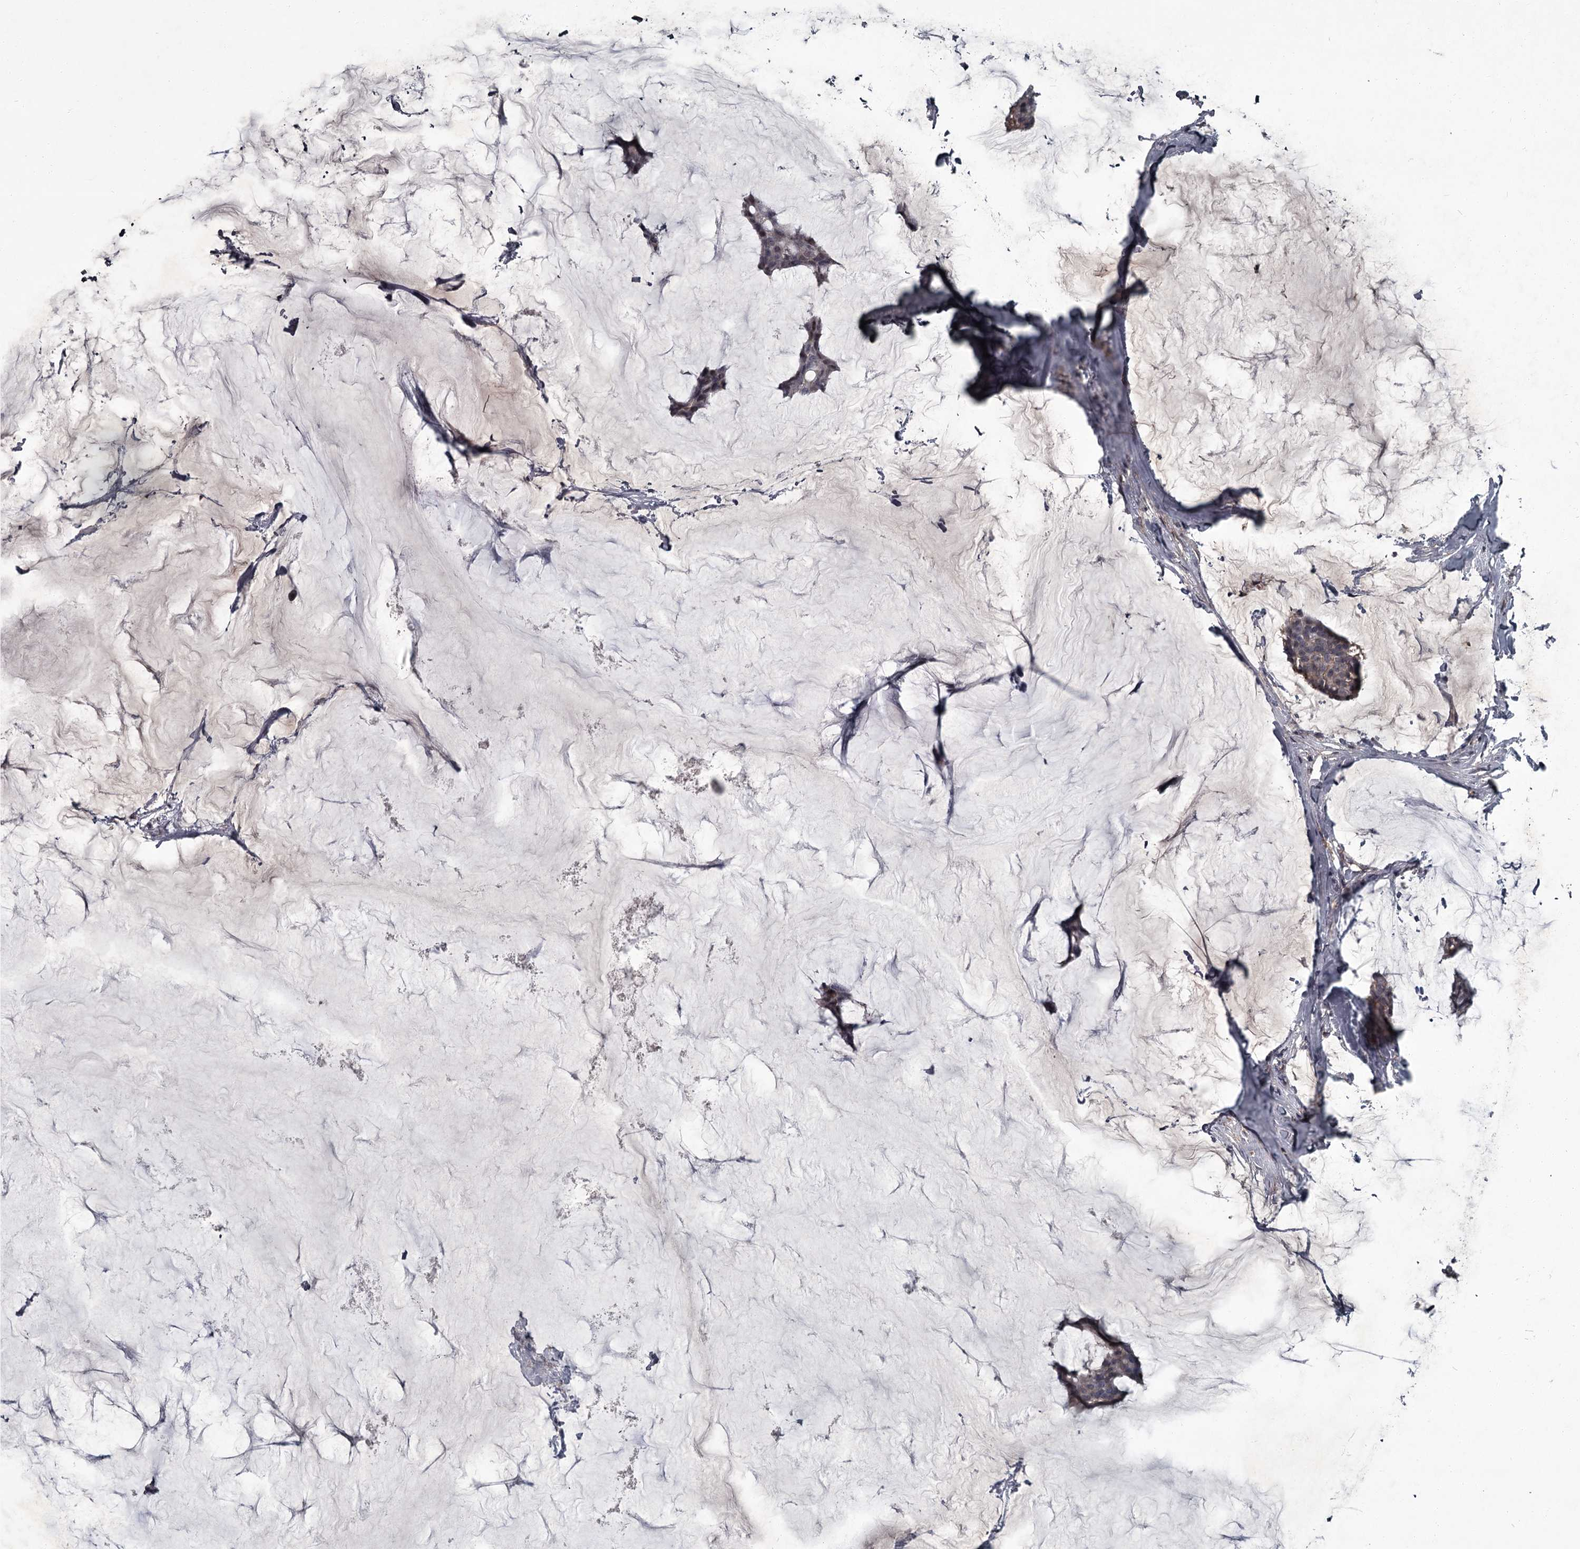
{"staining": {"intensity": "weak", "quantity": "<25%", "location": "nuclear"}, "tissue": "breast cancer", "cell_type": "Tumor cells", "image_type": "cancer", "snomed": [{"axis": "morphology", "description": "Duct carcinoma"}, {"axis": "topography", "description": "Breast"}], "caption": "There is no significant positivity in tumor cells of invasive ductal carcinoma (breast).", "gene": "FLVCR2", "patient": {"sex": "female", "age": 93}}